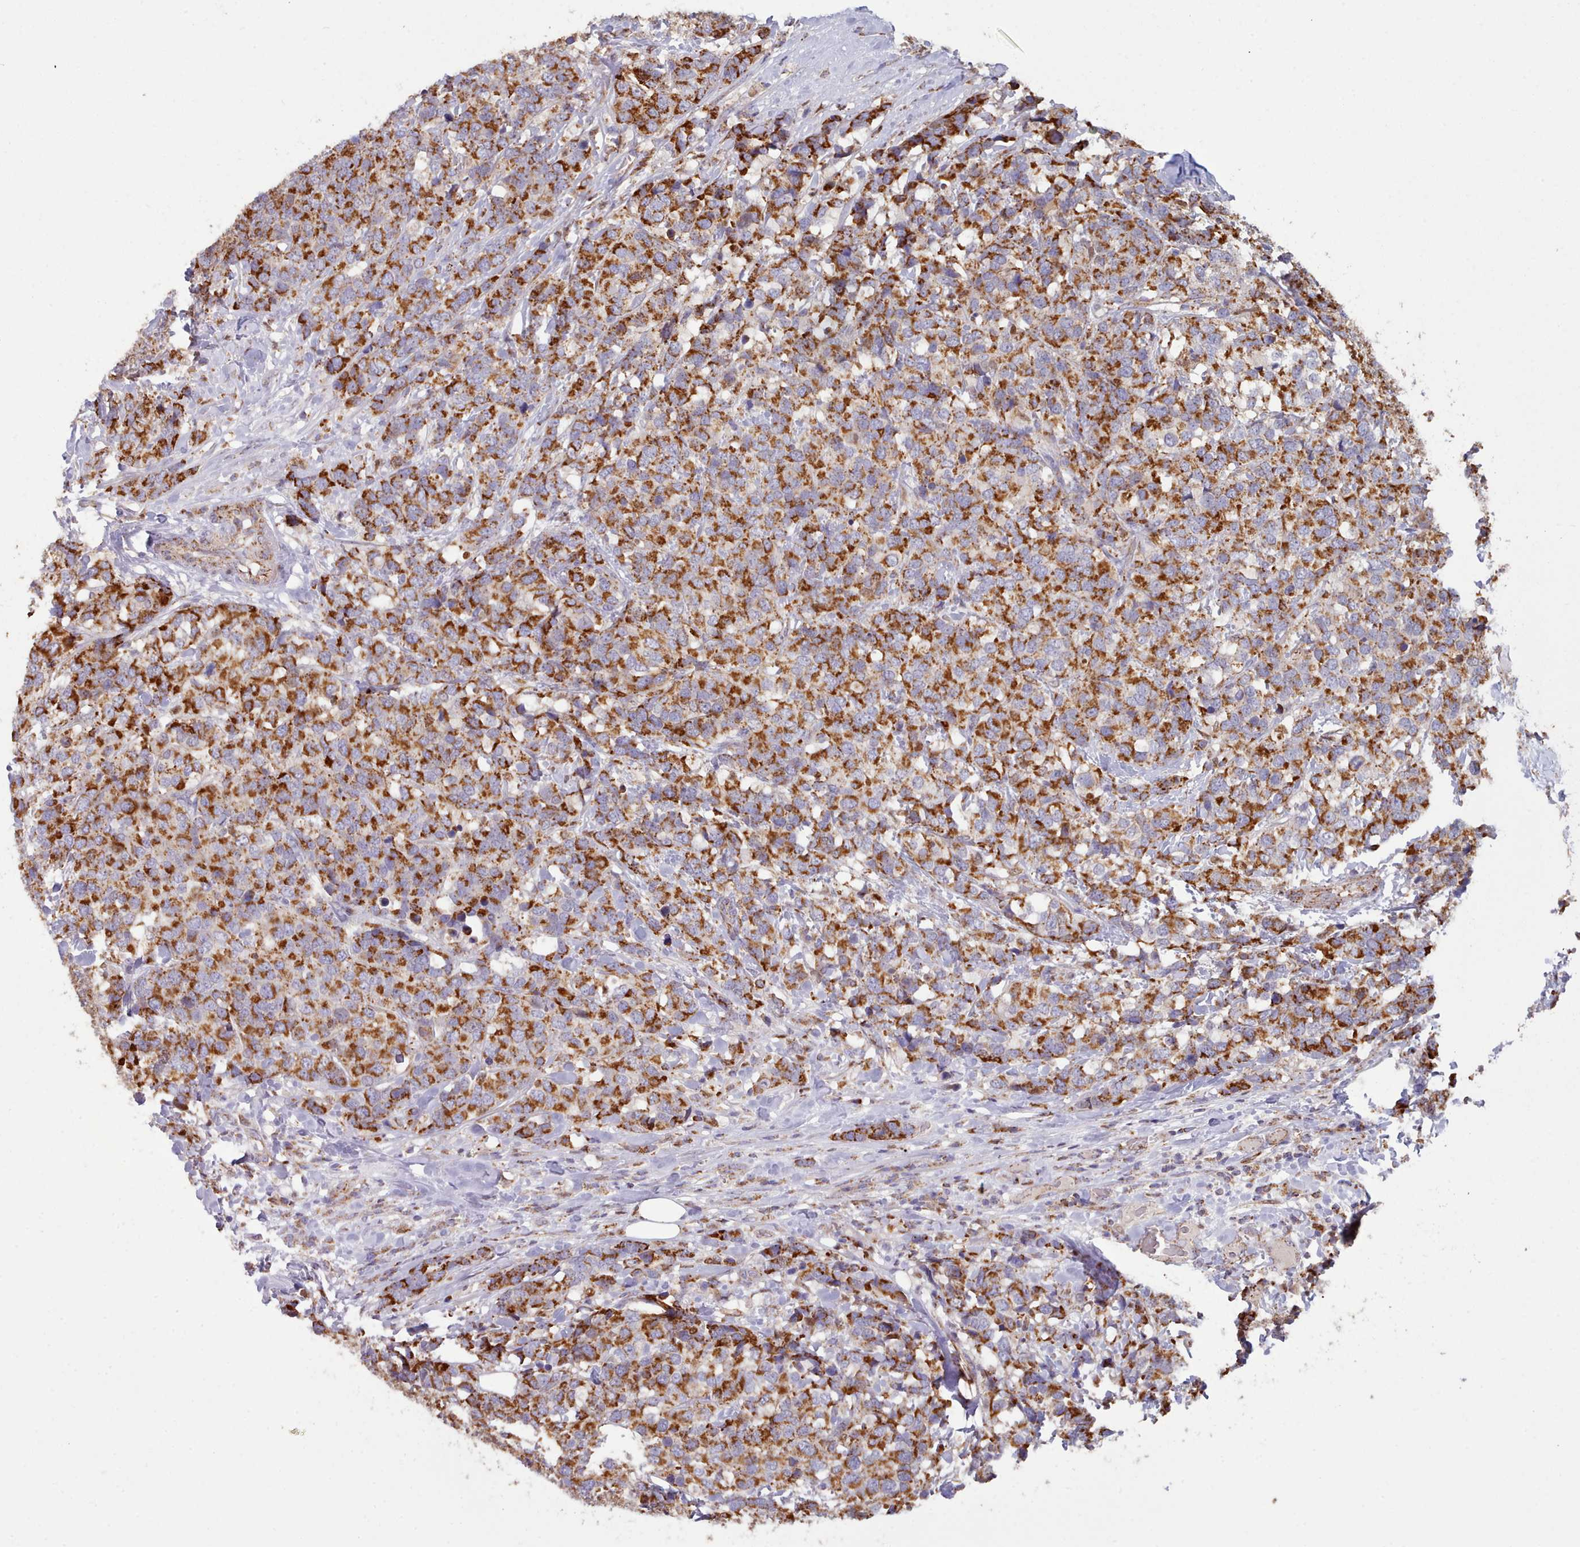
{"staining": {"intensity": "strong", "quantity": ">75%", "location": "cytoplasmic/membranous"}, "tissue": "breast cancer", "cell_type": "Tumor cells", "image_type": "cancer", "snomed": [{"axis": "morphology", "description": "Lobular carcinoma"}, {"axis": "topography", "description": "Breast"}], "caption": "Immunohistochemical staining of lobular carcinoma (breast) demonstrates strong cytoplasmic/membranous protein staining in approximately >75% of tumor cells. (DAB = brown stain, brightfield microscopy at high magnification).", "gene": "HSDL2", "patient": {"sex": "female", "age": 59}}